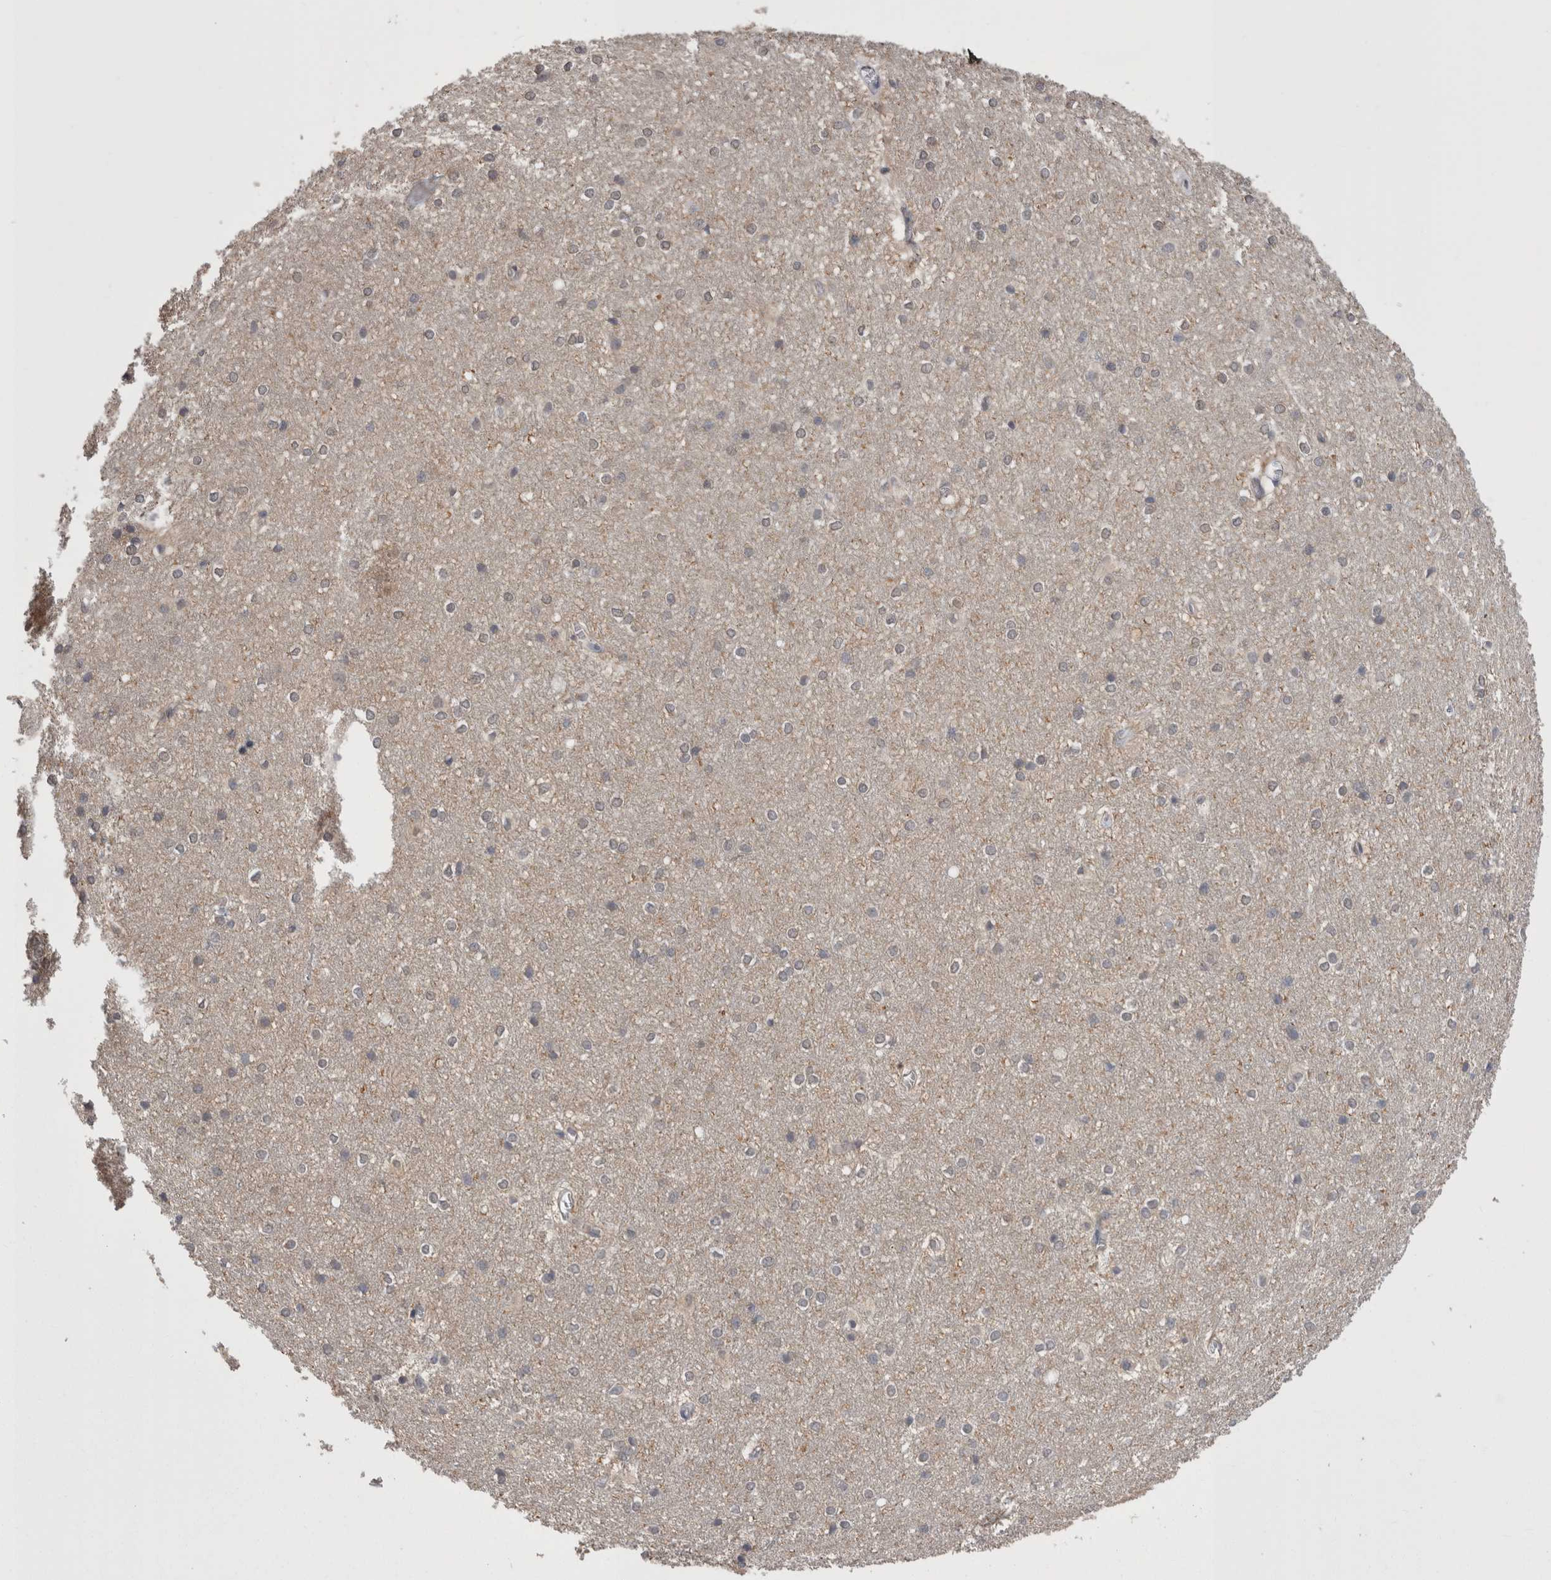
{"staining": {"intensity": "weak", "quantity": "<25%", "location": "cytoplasmic/membranous"}, "tissue": "caudate", "cell_type": "Glial cells", "image_type": "normal", "snomed": [{"axis": "morphology", "description": "Normal tissue, NOS"}, {"axis": "topography", "description": "Lateral ventricle wall"}], "caption": "An immunohistochemistry (IHC) histopathology image of benign caudate is shown. There is no staining in glial cells of caudate.", "gene": "DCTN6", "patient": {"sex": "female", "age": 19}}